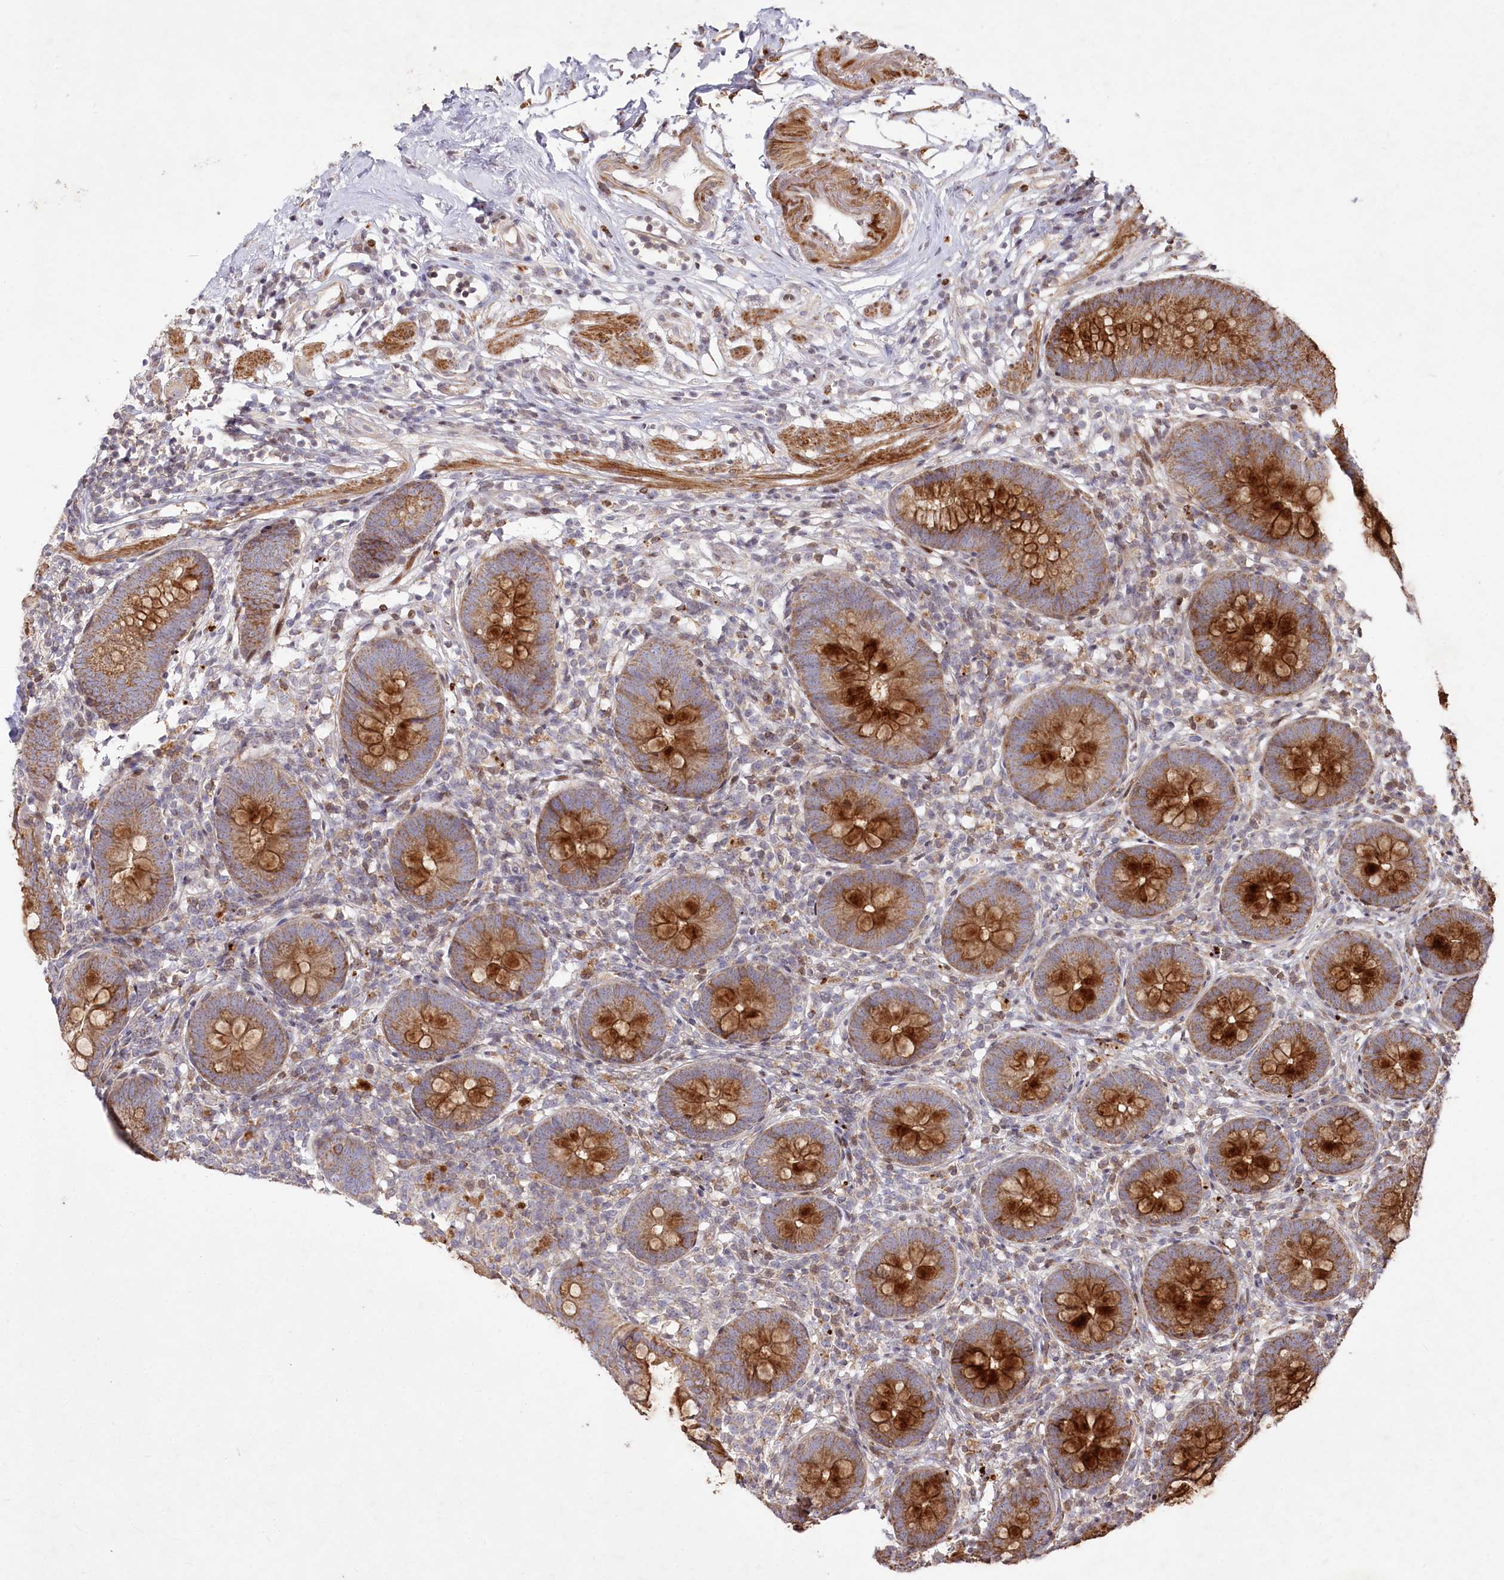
{"staining": {"intensity": "strong", "quantity": ">75%", "location": "cytoplasmic/membranous"}, "tissue": "appendix", "cell_type": "Glandular cells", "image_type": "normal", "snomed": [{"axis": "morphology", "description": "Normal tissue, NOS"}, {"axis": "topography", "description": "Appendix"}], "caption": "Appendix was stained to show a protein in brown. There is high levels of strong cytoplasmic/membranous staining in approximately >75% of glandular cells.", "gene": "PSTK", "patient": {"sex": "female", "age": 62}}